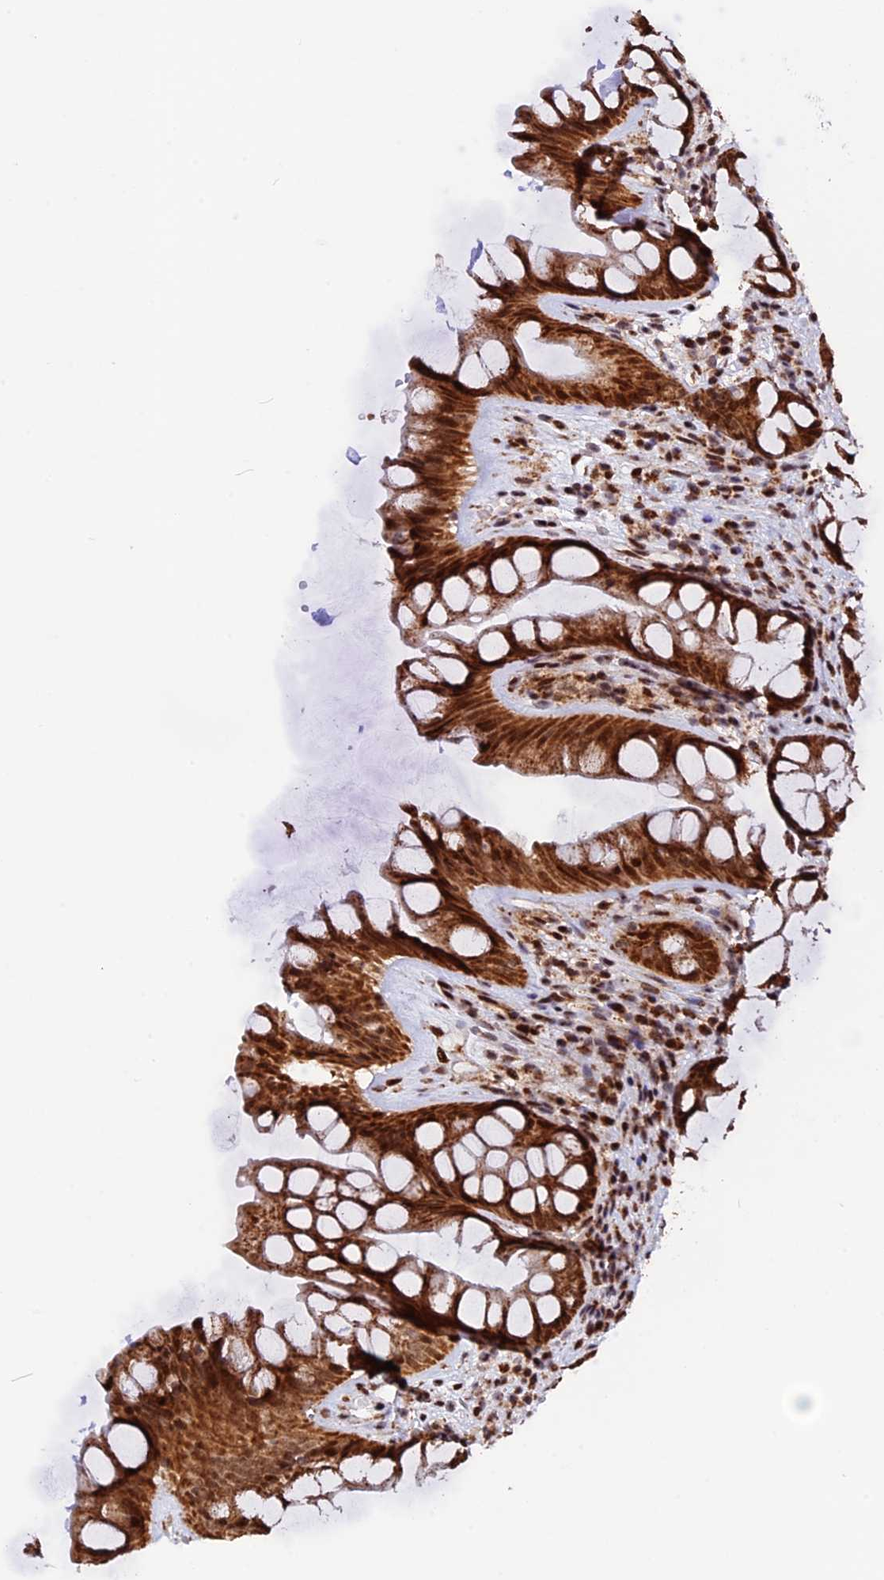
{"staining": {"intensity": "strong", "quantity": ">75%", "location": "cytoplasmic/membranous"}, "tissue": "rectum", "cell_type": "Glandular cells", "image_type": "normal", "snomed": [{"axis": "morphology", "description": "Normal tissue, NOS"}, {"axis": "topography", "description": "Rectum"}], "caption": "High-magnification brightfield microscopy of normal rectum stained with DAB (3,3'-diaminobenzidine) (brown) and counterstained with hematoxylin (blue). glandular cells exhibit strong cytoplasmic/membranous expression is identified in approximately>75% of cells.", "gene": "FAM174C", "patient": {"sex": "male", "age": 74}}